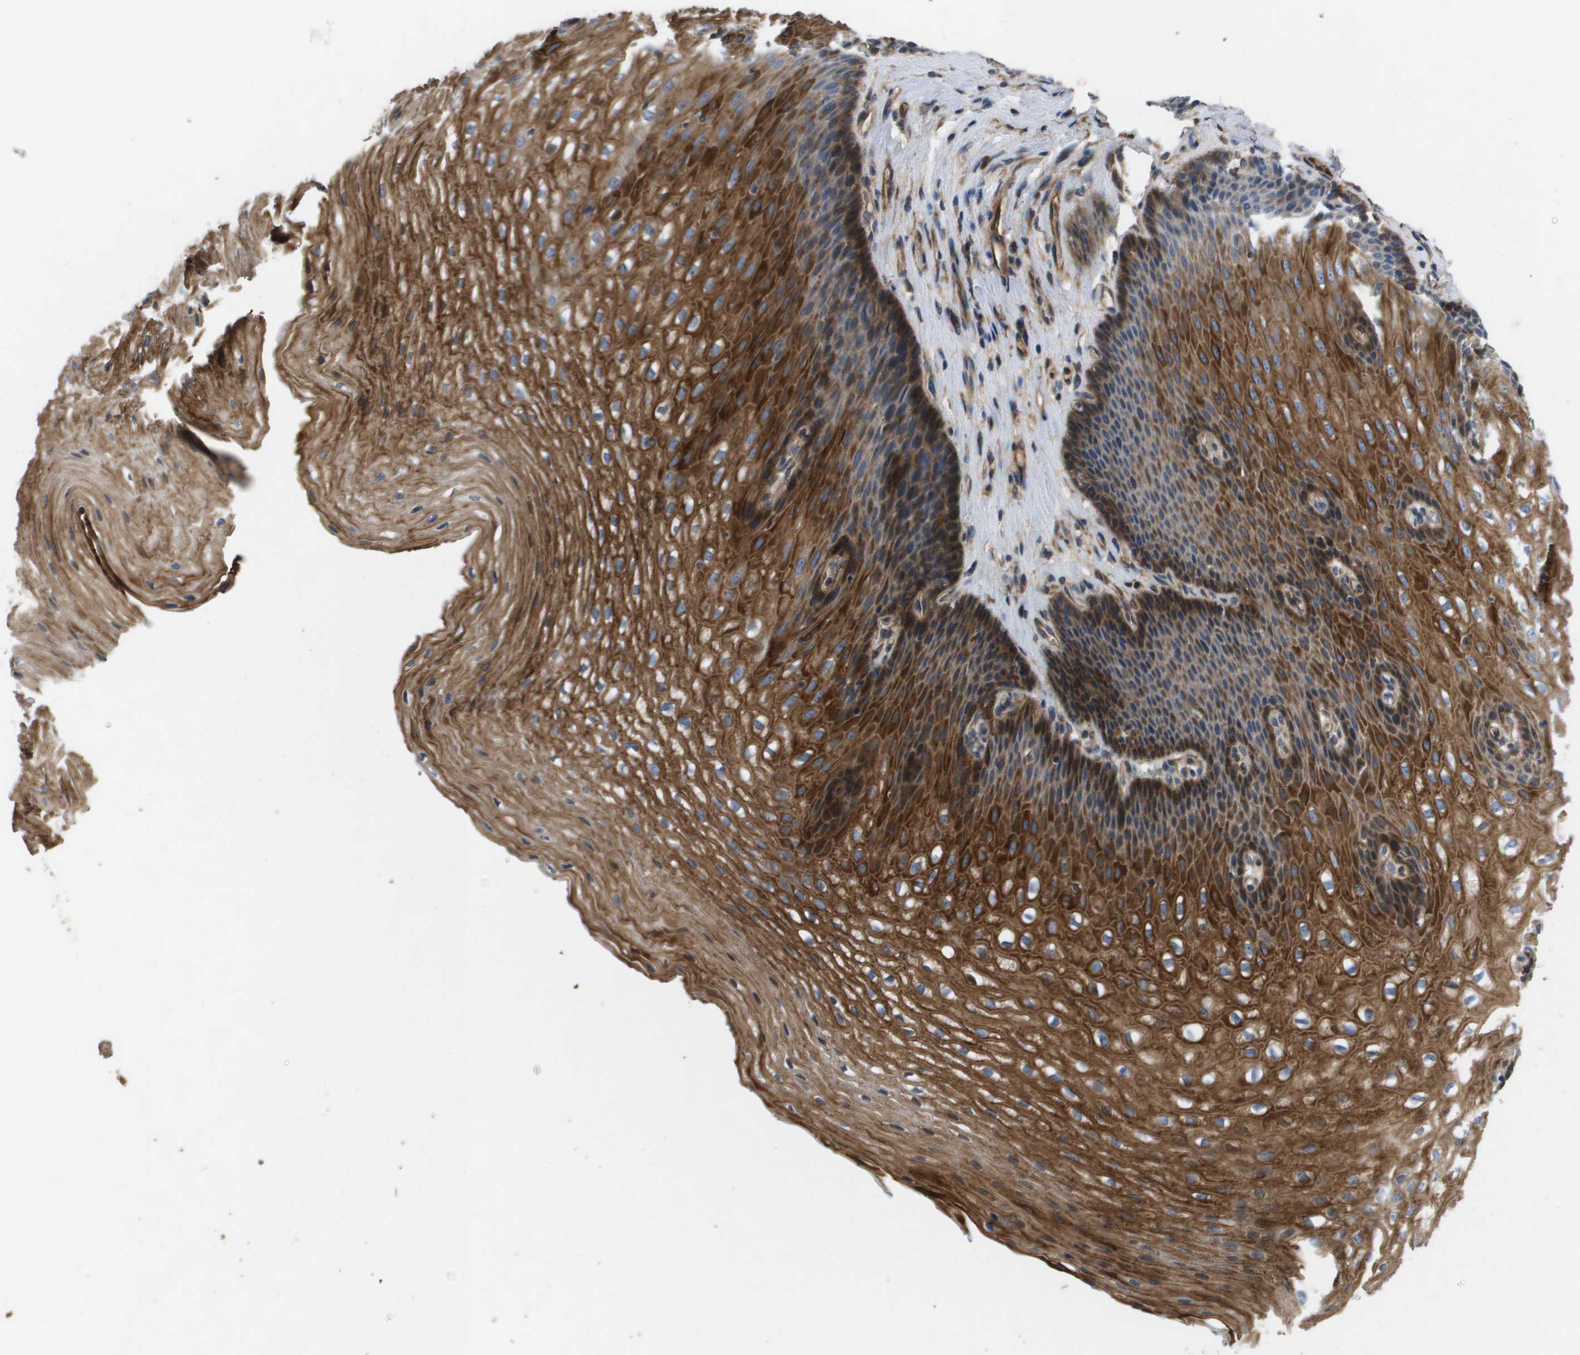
{"staining": {"intensity": "strong", "quantity": ">75%", "location": "cytoplasmic/membranous"}, "tissue": "esophagus", "cell_type": "Squamous epithelial cells", "image_type": "normal", "snomed": [{"axis": "morphology", "description": "Normal tissue, NOS"}, {"axis": "topography", "description": "Esophagus"}], "caption": "High-power microscopy captured an immunohistochemistry photomicrograph of normal esophagus, revealing strong cytoplasmic/membranous expression in approximately >75% of squamous epithelial cells. The staining was performed using DAB (3,3'-diaminobenzidine) to visualize the protein expression in brown, while the nuclei were stained in blue with hematoxylin (Magnification: 20x).", "gene": "ENTPD2", "patient": {"sex": "male", "age": 48}}